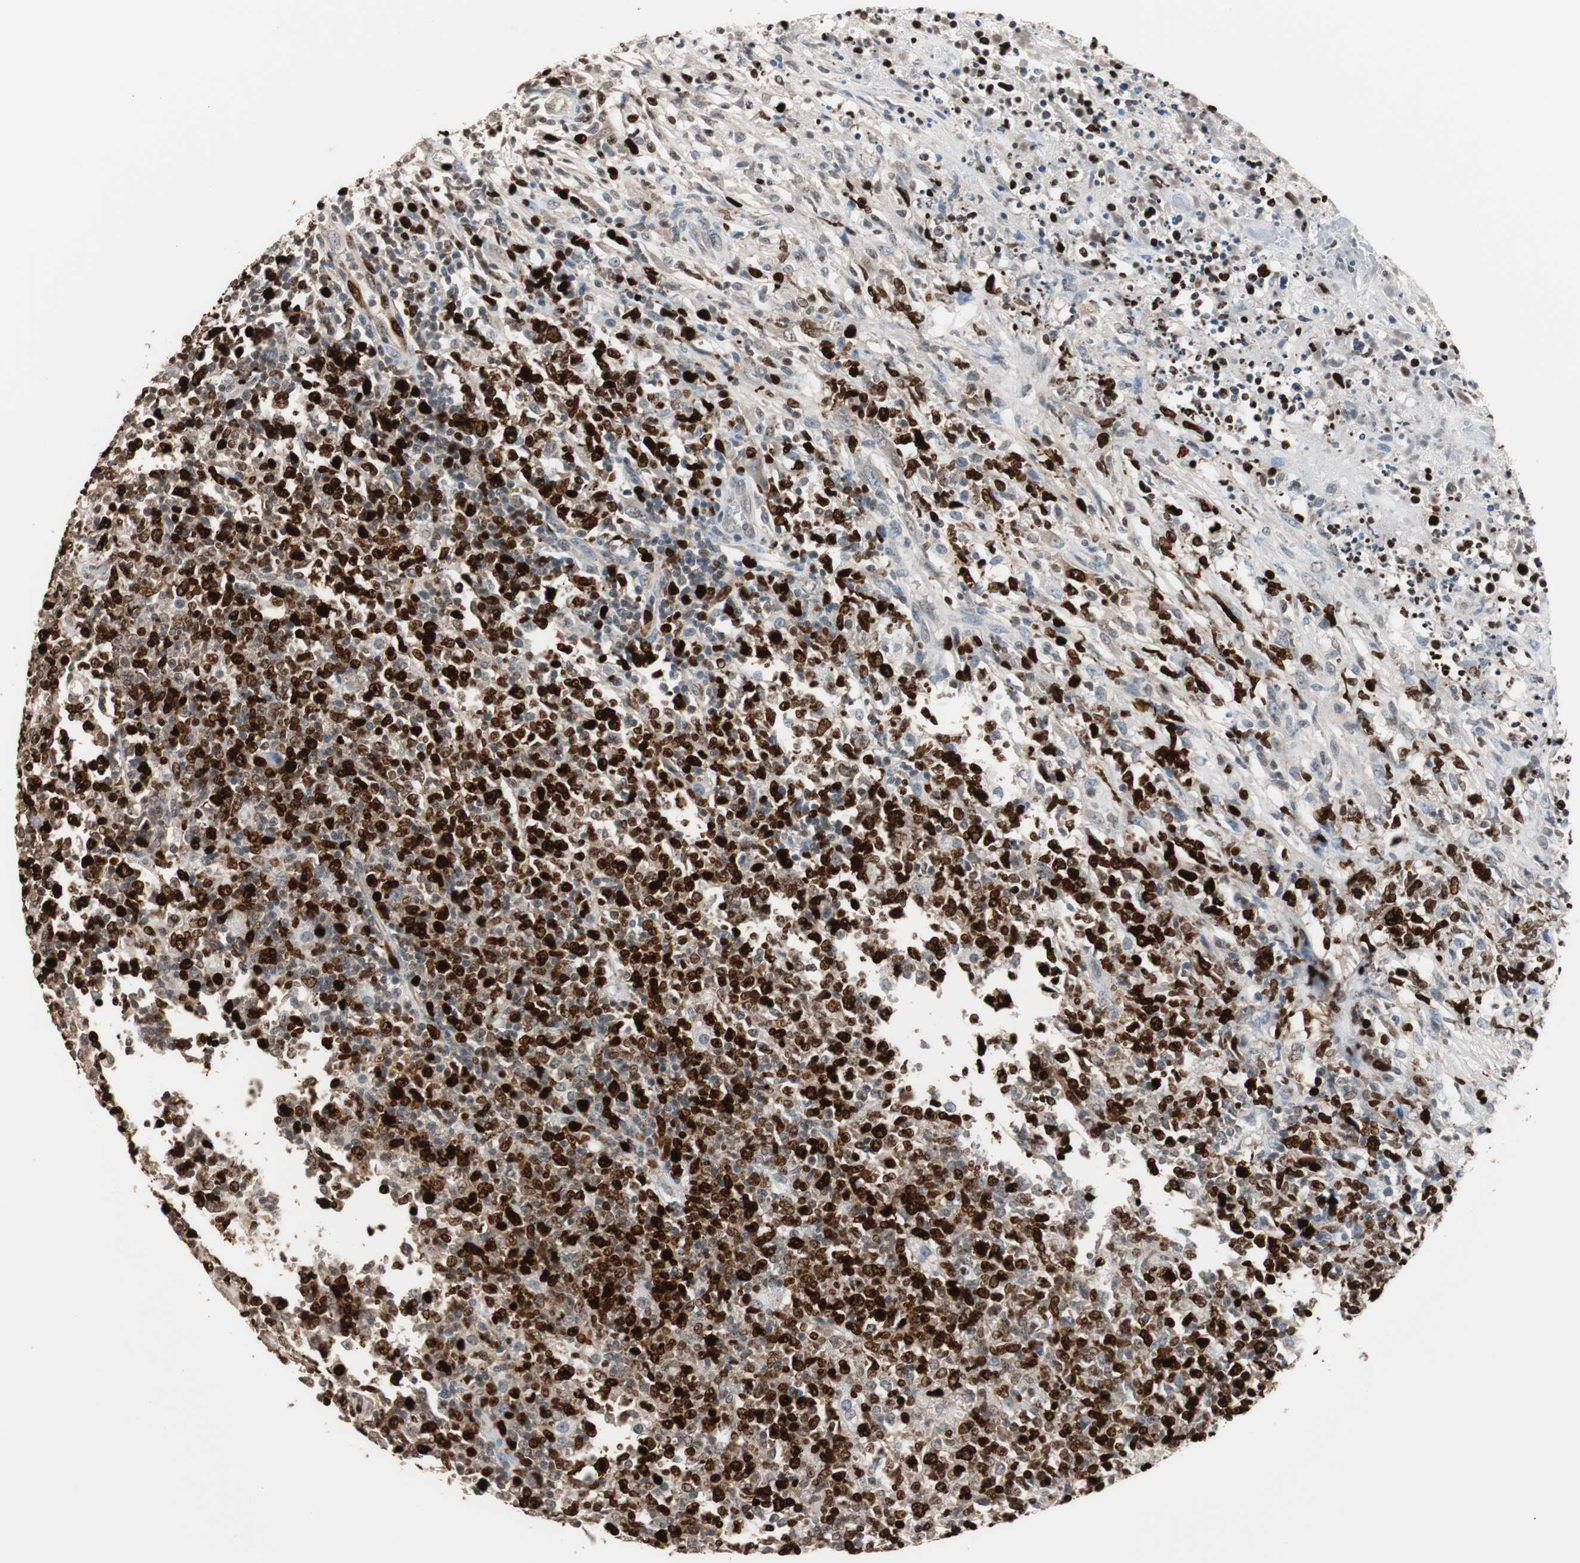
{"staining": {"intensity": "strong", "quantity": ">75%", "location": "nuclear"}, "tissue": "lymphoma", "cell_type": "Tumor cells", "image_type": "cancer", "snomed": [{"axis": "morphology", "description": "Malignant lymphoma, non-Hodgkin's type, High grade"}, {"axis": "topography", "description": "Lymph node"}], "caption": "DAB immunohistochemical staining of malignant lymphoma, non-Hodgkin's type (high-grade) reveals strong nuclear protein staining in approximately >75% of tumor cells. The staining is performed using DAB (3,3'-diaminobenzidine) brown chromogen to label protein expression. The nuclei are counter-stained blue using hematoxylin.", "gene": "TOP2A", "patient": {"sex": "female", "age": 84}}